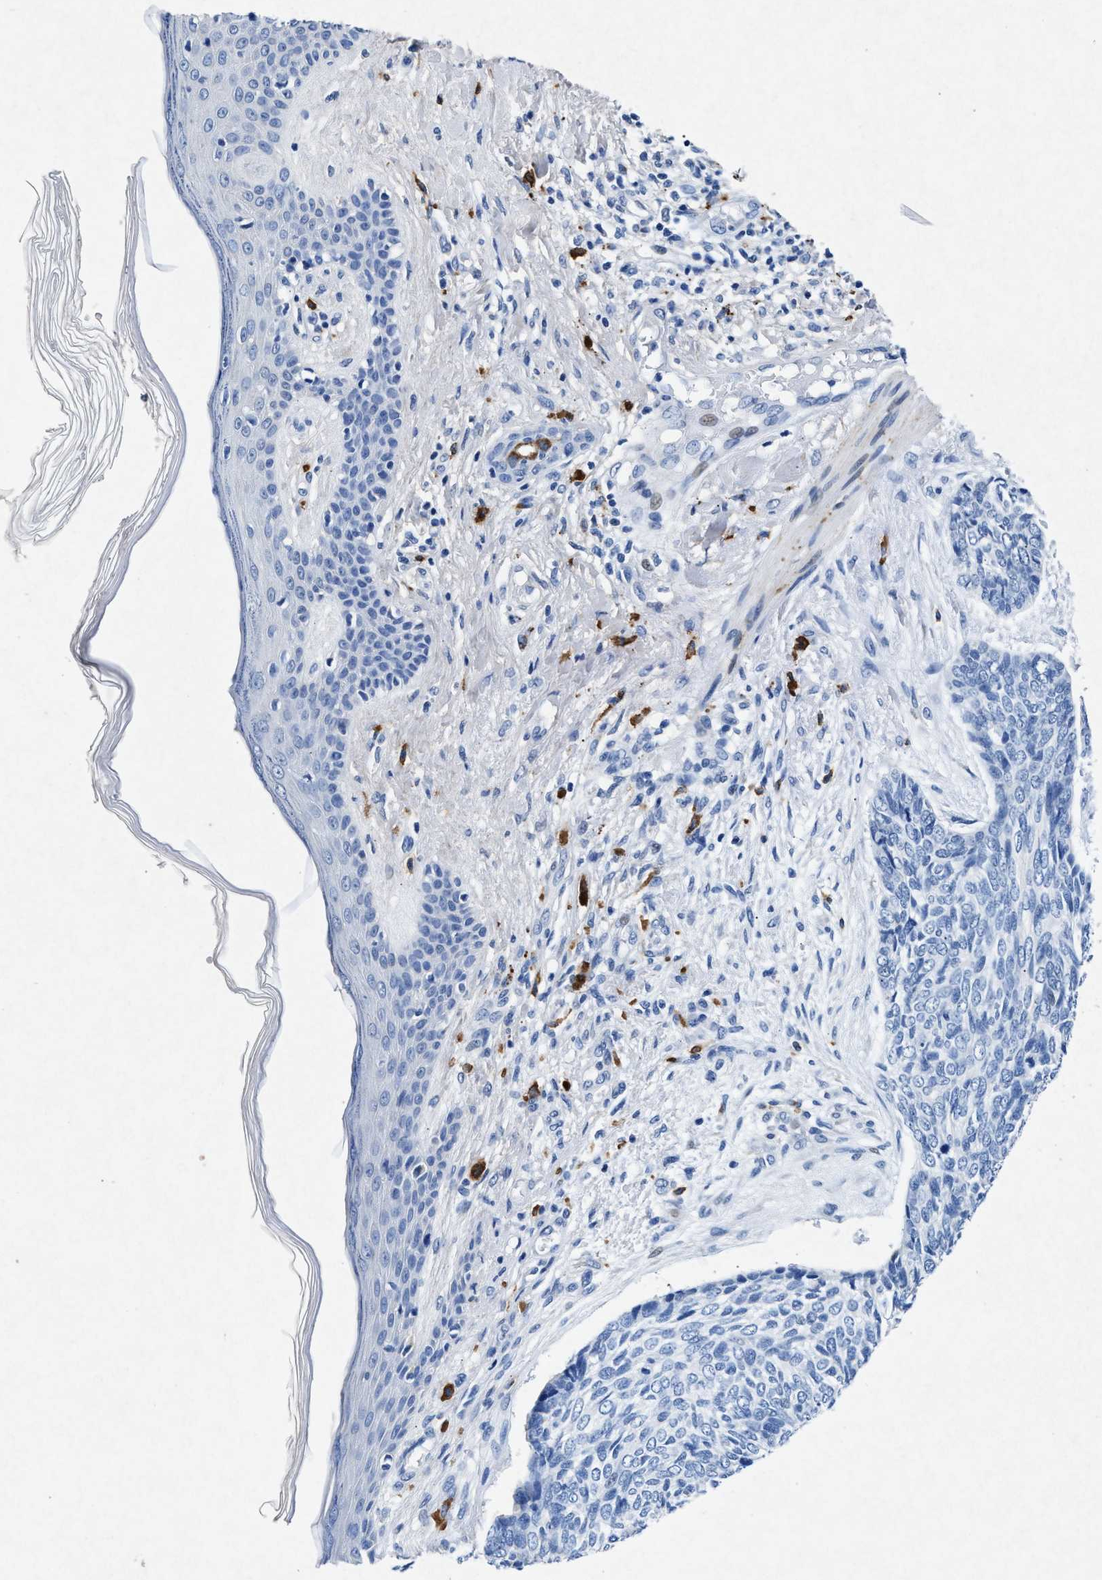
{"staining": {"intensity": "negative", "quantity": "none", "location": "none"}, "tissue": "skin cancer", "cell_type": "Tumor cells", "image_type": "cancer", "snomed": [{"axis": "morphology", "description": "Basal cell carcinoma"}, {"axis": "topography", "description": "Skin"}], "caption": "Immunohistochemistry of human skin cancer displays no staining in tumor cells.", "gene": "MAP6", "patient": {"sex": "female", "age": 84}}